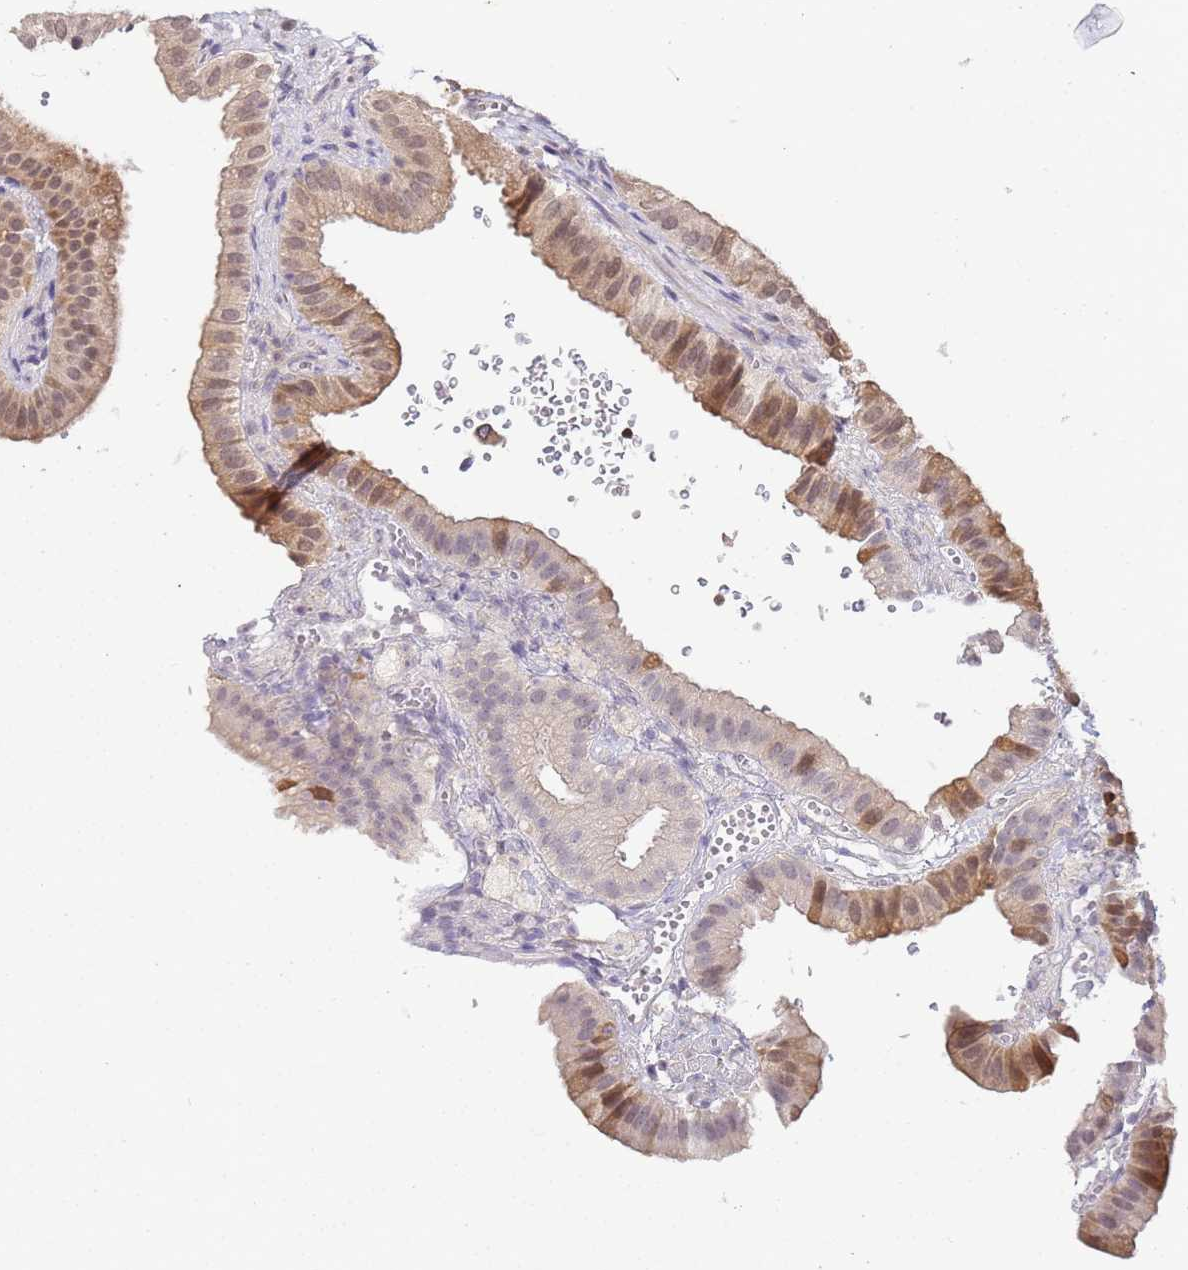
{"staining": {"intensity": "moderate", "quantity": "25%-75%", "location": "cytoplasmic/membranous"}, "tissue": "gallbladder", "cell_type": "Glandular cells", "image_type": "normal", "snomed": [{"axis": "morphology", "description": "Normal tissue, NOS"}, {"axis": "topography", "description": "Gallbladder"}], "caption": "The photomicrograph reveals staining of unremarkable gallbladder, revealing moderate cytoplasmic/membranous protein expression (brown color) within glandular cells. The staining was performed using DAB (3,3'-diaminobenzidine), with brown indicating positive protein expression. Nuclei are stained blue with hematoxylin.", "gene": "MYL7", "patient": {"sex": "female", "age": 61}}